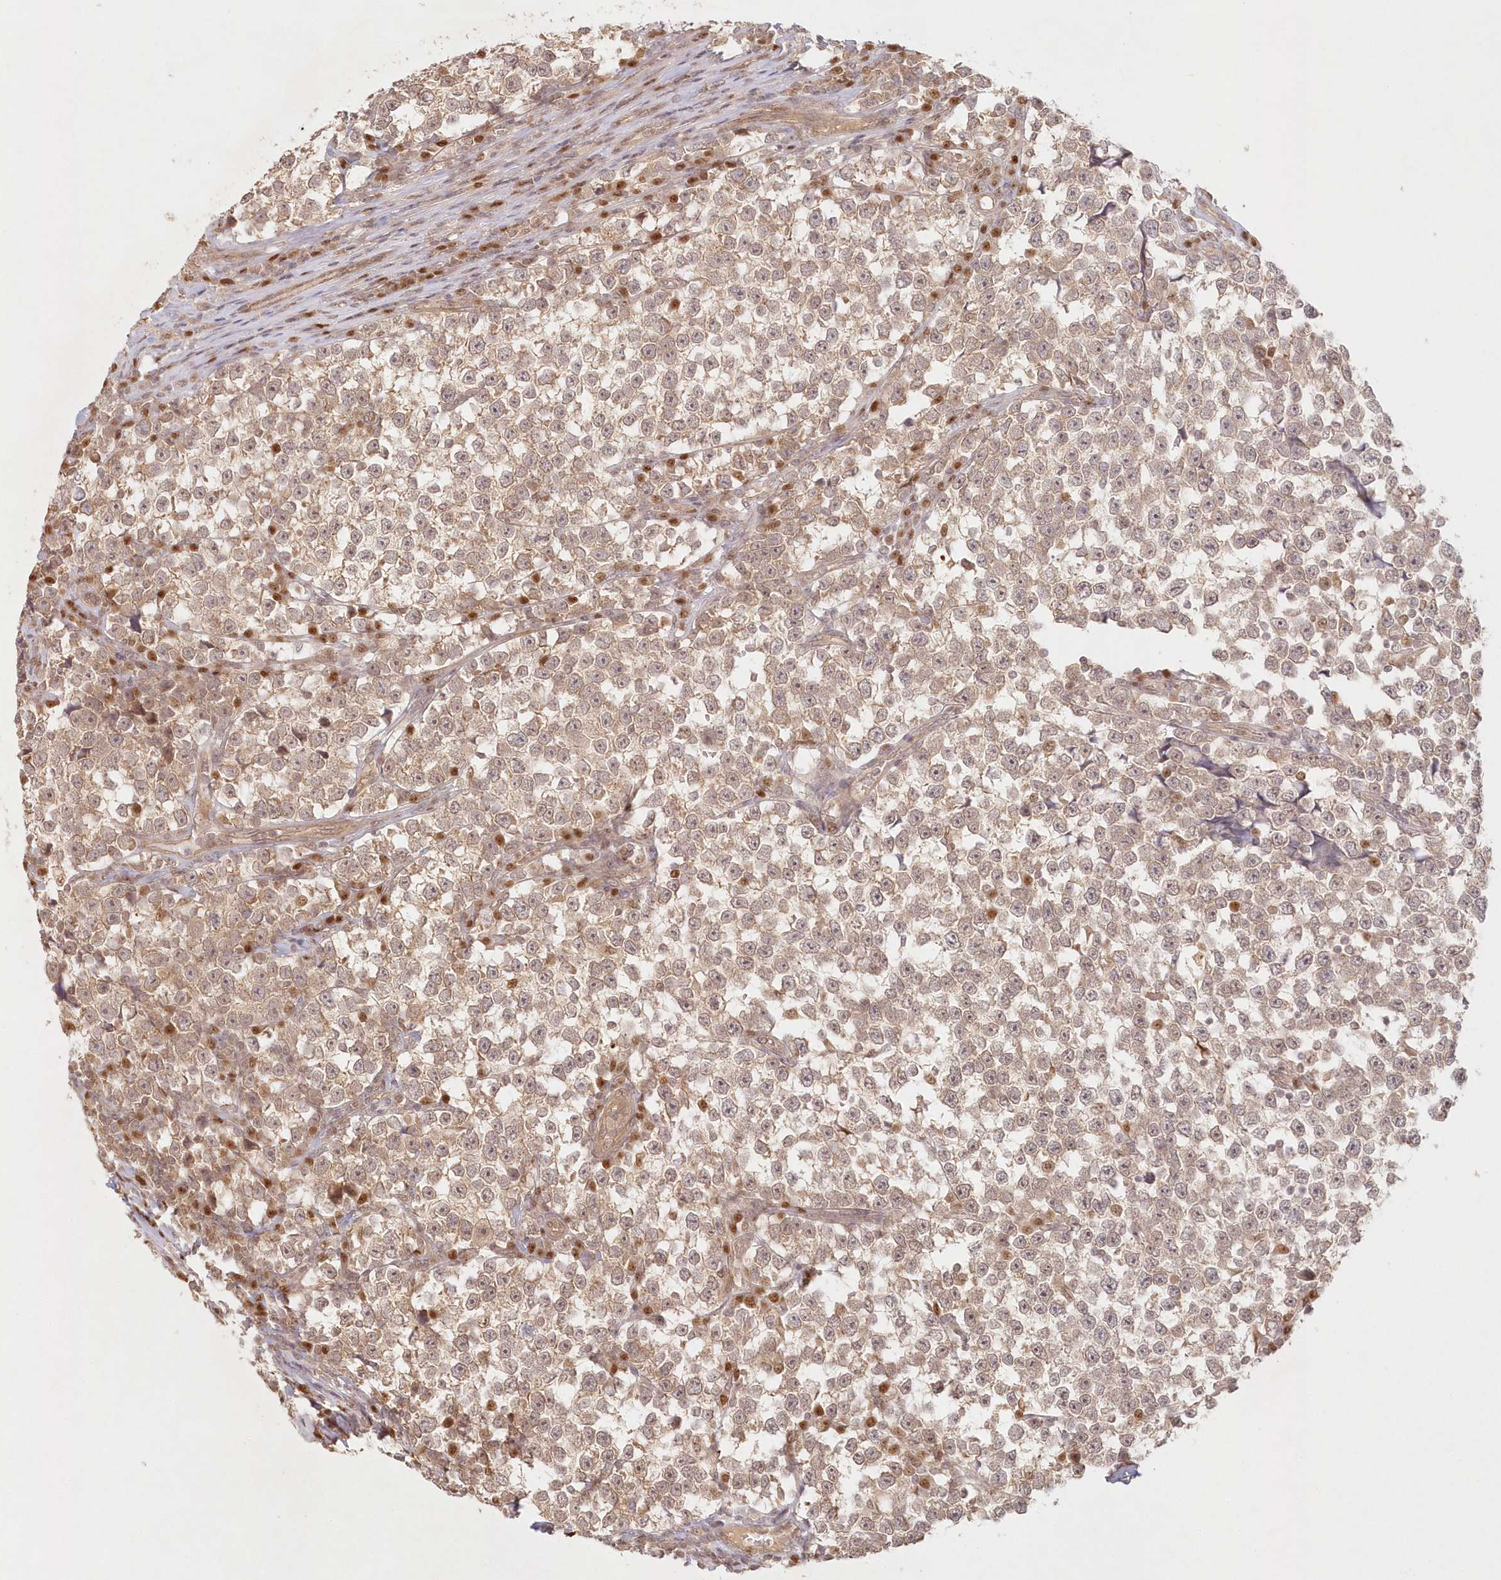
{"staining": {"intensity": "weak", "quantity": ">75%", "location": "cytoplasmic/membranous"}, "tissue": "testis cancer", "cell_type": "Tumor cells", "image_type": "cancer", "snomed": [{"axis": "morphology", "description": "Normal tissue, NOS"}, {"axis": "morphology", "description": "Seminoma, NOS"}, {"axis": "topography", "description": "Testis"}], "caption": "Human testis cancer (seminoma) stained with a protein marker exhibits weak staining in tumor cells.", "gene": "KIAA0232", "patient": {"sex": "male", "age": 43}}